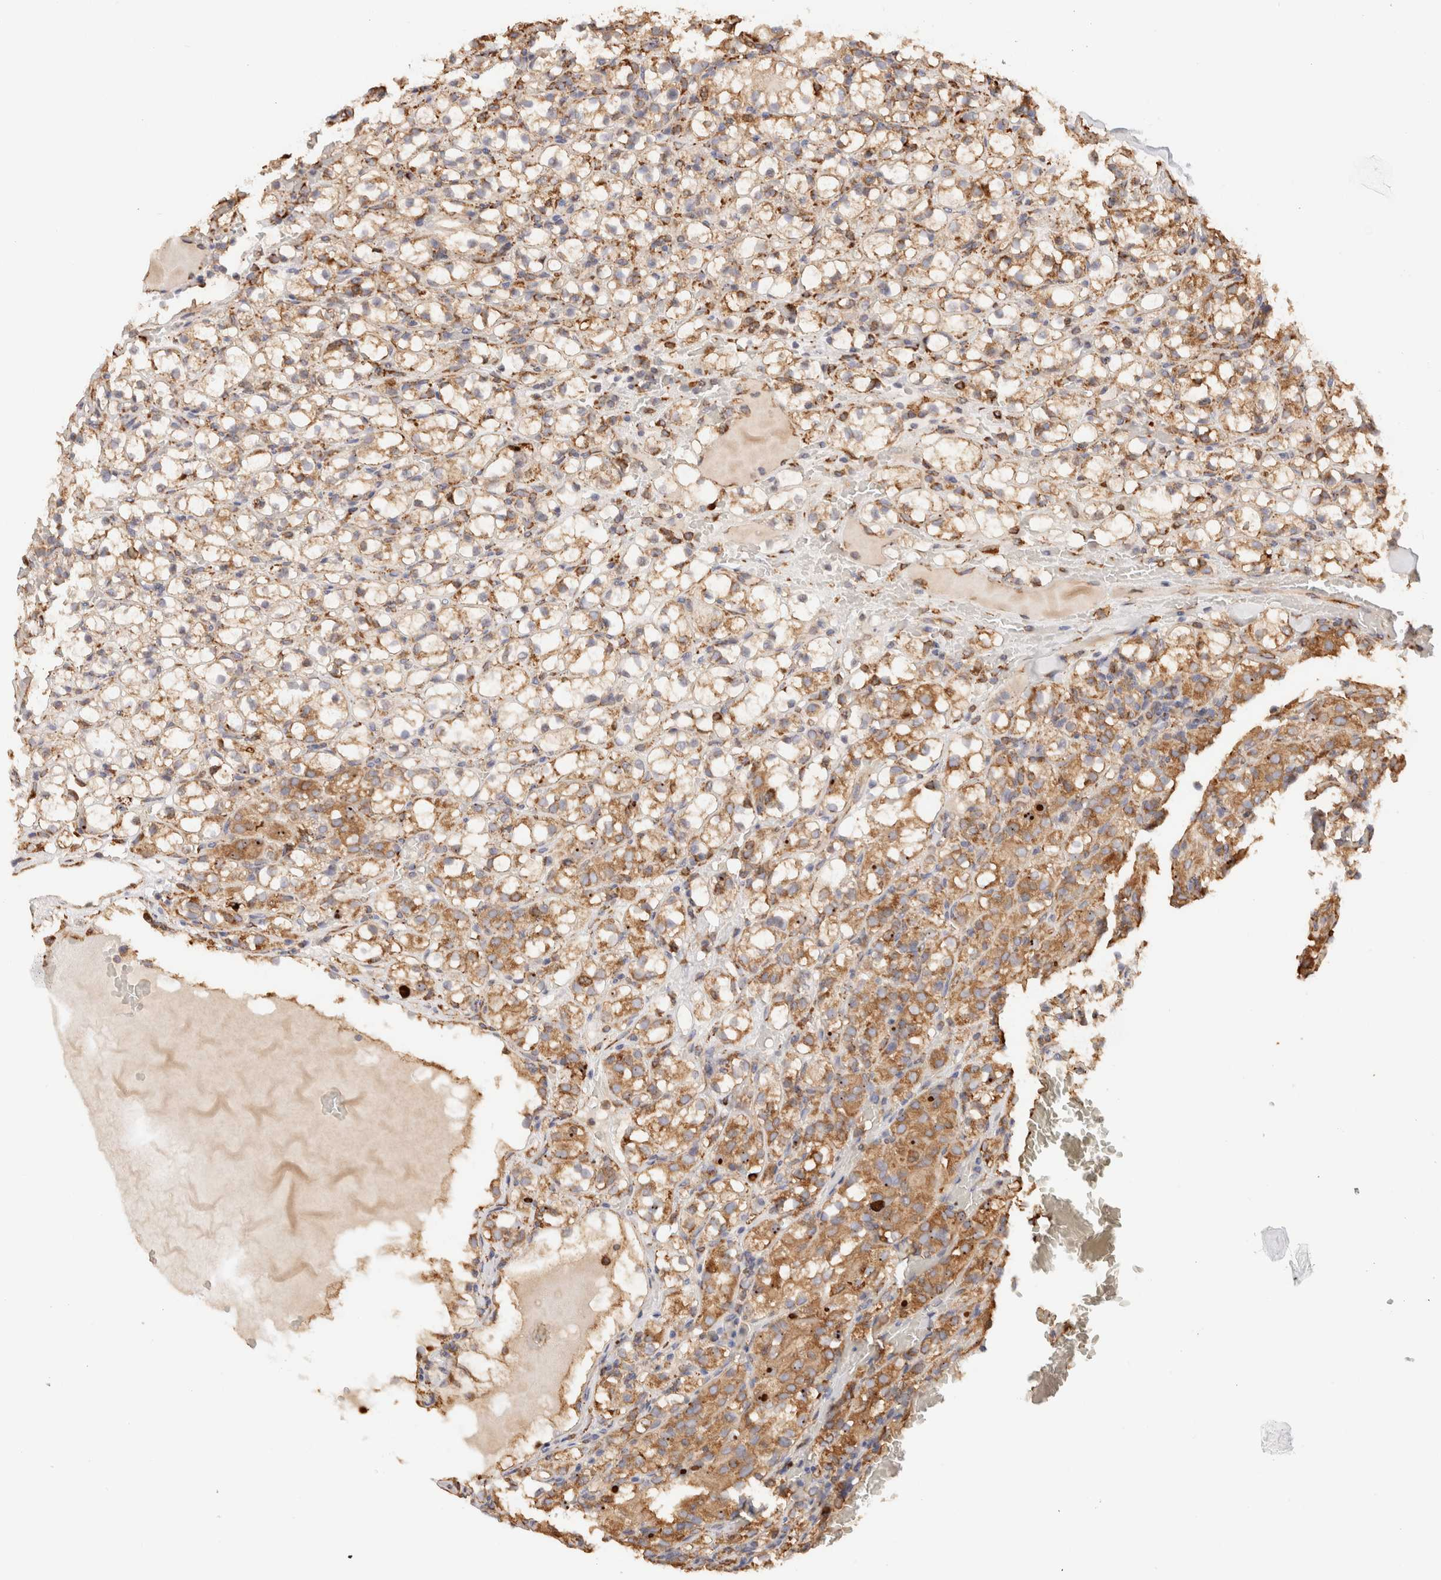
{"staining": {"intensity": "moderate", "quantity": ">75%", "location": "cytoplasmic/membranous"}, "tissue": "renal cancer", "cell_type": "Tumor cells", "image_type": "cancer", "snomed": [{"axis": "morphology", "description": "Adenocarcinoma, NOS"}, {"axis": "topography", "description": "Kidney"}], "caption": "Brown immunohistochemical staining in human renal cancer demonstrates moderate cytoplasmic/membranous positivity in approximately >75% of tumor cells. (DAB (3,3'-diaminobenzidine) IHC with brightfield microscopy, high magnification).", "gene": "FER", "patient": {"sex": "male", "age": 61}}